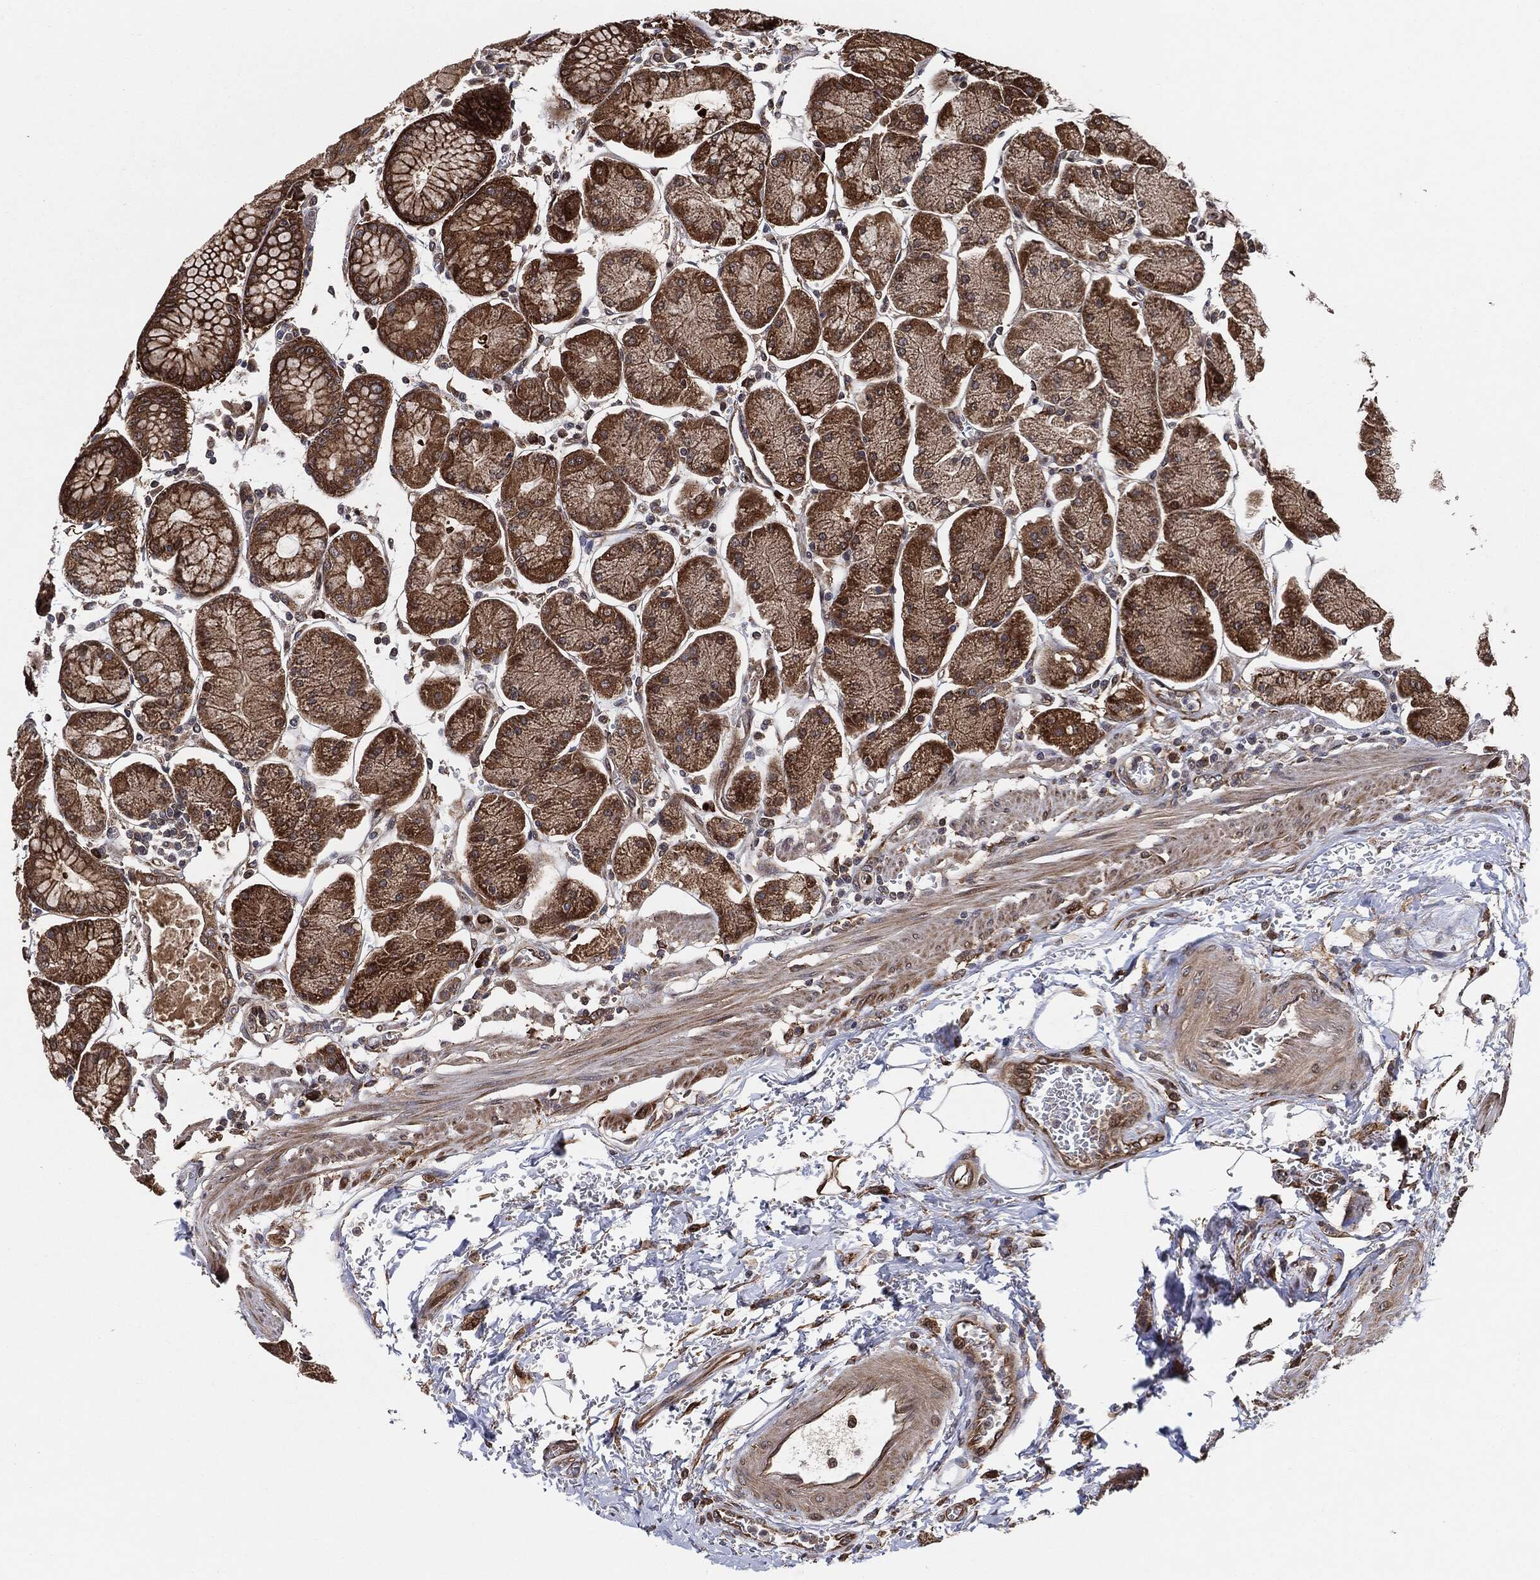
{"staining": {"intensity": "strong", "quantity": ">75%", "location": "cytoplasmic/membranous"}, "tissue": "stomach", "cell_type": "Glandular cells", "image_type": "normal", "snomed": [{"axis": "morphology", "description": "Normal tissue, NOS"}, {"axis": "morphology", "description": "Adenocarcinoma, NOS"}, {"axis": "topography", "description": "Stomach, upper"}, {"axis": "topography", "description": "Stomach"}], "caption": "Protein staining by immunohistochemistry shows strong cytoplasmic/membranous staining in approximately >75% of glandular cells in unremarkable stomach. The staining was performed using DAB (3,3'-diaminobenzidine) to visualize the protein expression in brown, while the nuclei were stained in blue with hematoxylin (Magnification: 20x).", "gene": "BCAR1", "patient": {"sex": "male", "age": 76}}